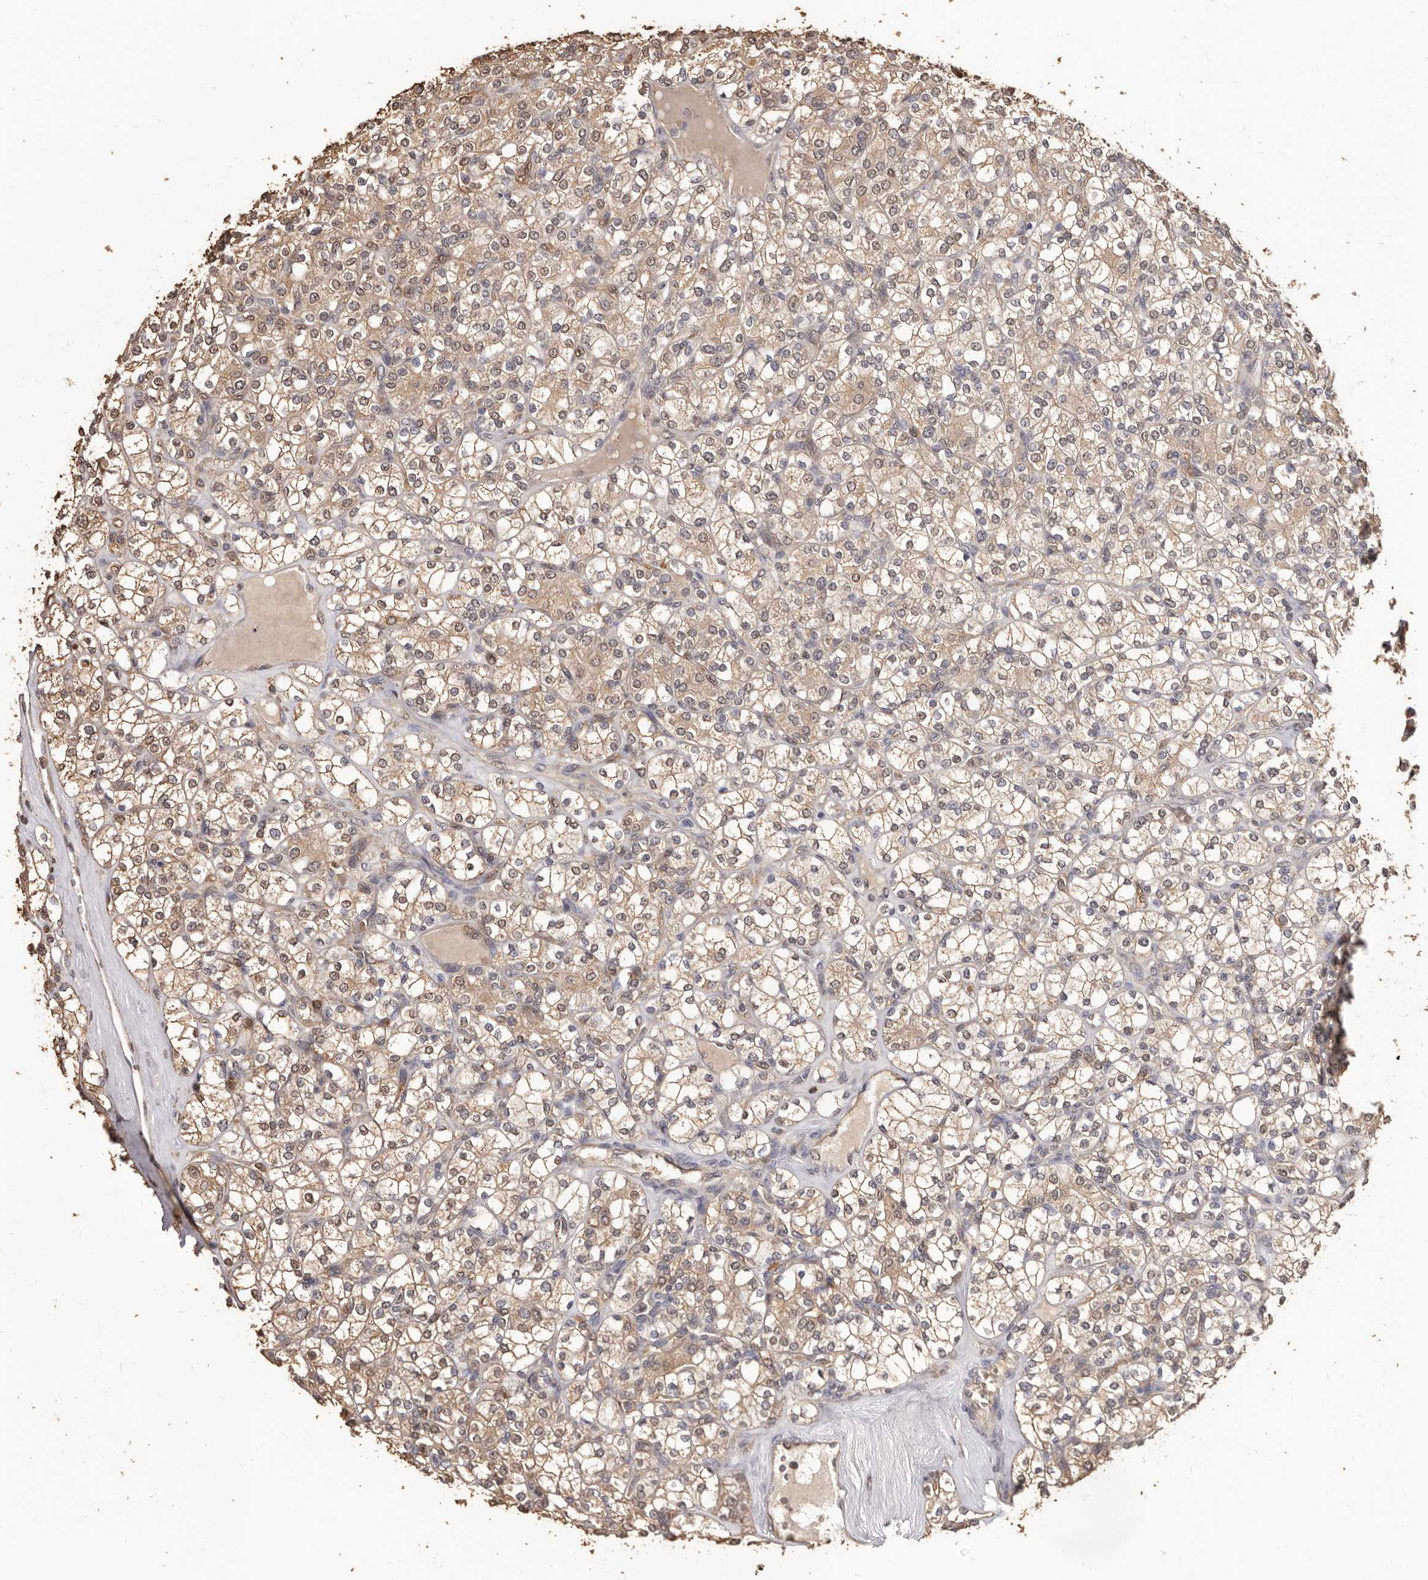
{"staining": {"intensity": "weak", "quantity": ">75%", "location": "cytoplasmic/membranous,nuclear"}, "tissue": "renal cancer", "cell_type": "Tumor cells", "image_type": "cancer", "snomed": [{"axis": "morphology", "description": "Adenocarcinoma, NOS"}, {"axis": "topography", "description": "Kidney"}], "caption": "Renal cancer stained for a protein demonstrates weak cytoplasmic/membranous and nuclear positivity in tumor cells.", "gene": "INAVA", "patient": {"sex": "male", "age": 77}}